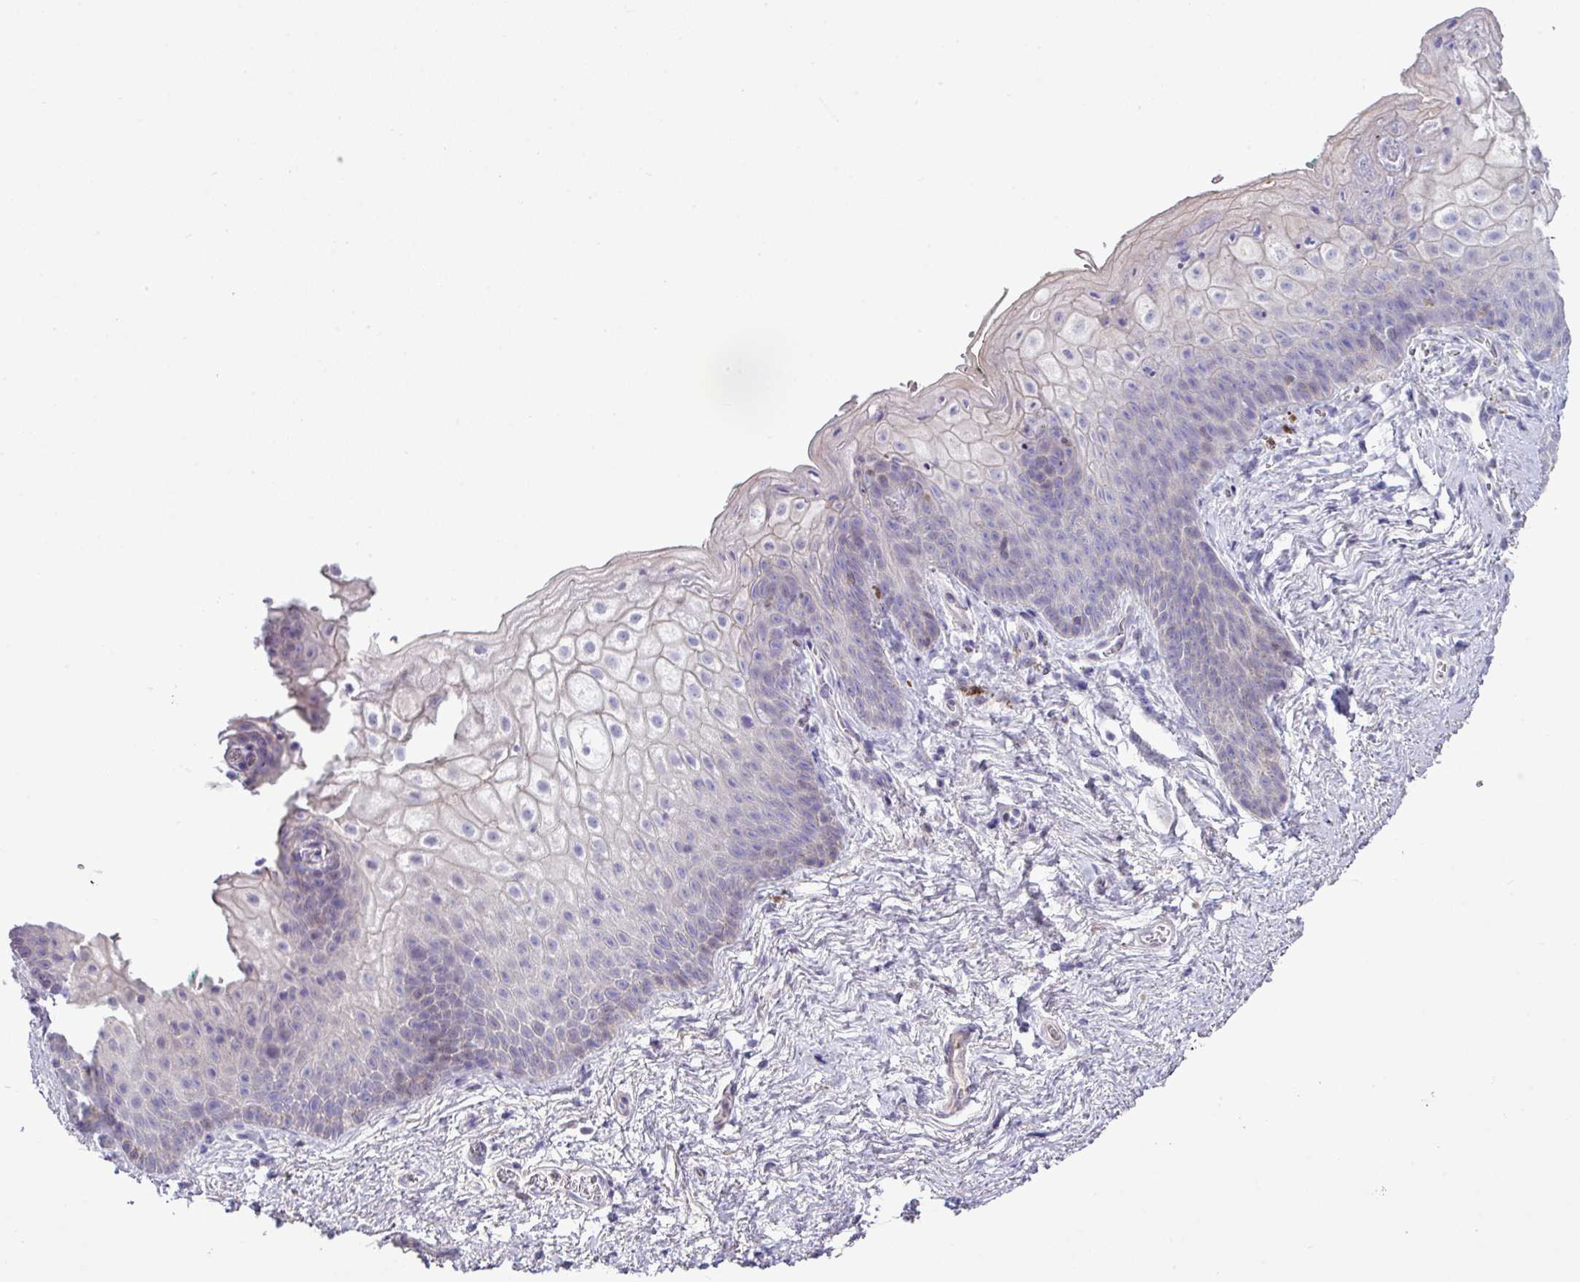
{"staining": {"intensity": "negative", "quantity": "none", "location": "none"}, "tissue": "vagina", "cell_type": "Squamous epithelial cells", "image_type": "normal", "snomed": [{"axis": "morphology", "description": "Normal tissue, NOS"}, {"axis": "topography", "description": "Vulva"}, {"axis": "topography", "description": "Vagina"}, {"axis": "topography", "description": "Peripheral nerve tissue"}], "caption": "High magnification brightfield microscopy of unremarkable vagina stained with DAB (3,3'-diaminobenzidine) (brown) and counterstained with hematoxylin (blue): squamous epithelial cells show no significant expression. (DAB immunohistochemistry (IHC) with hematoxylin counter stain).", "gene": "IRGC", "patient": {"sex": "female", "age": 66}}